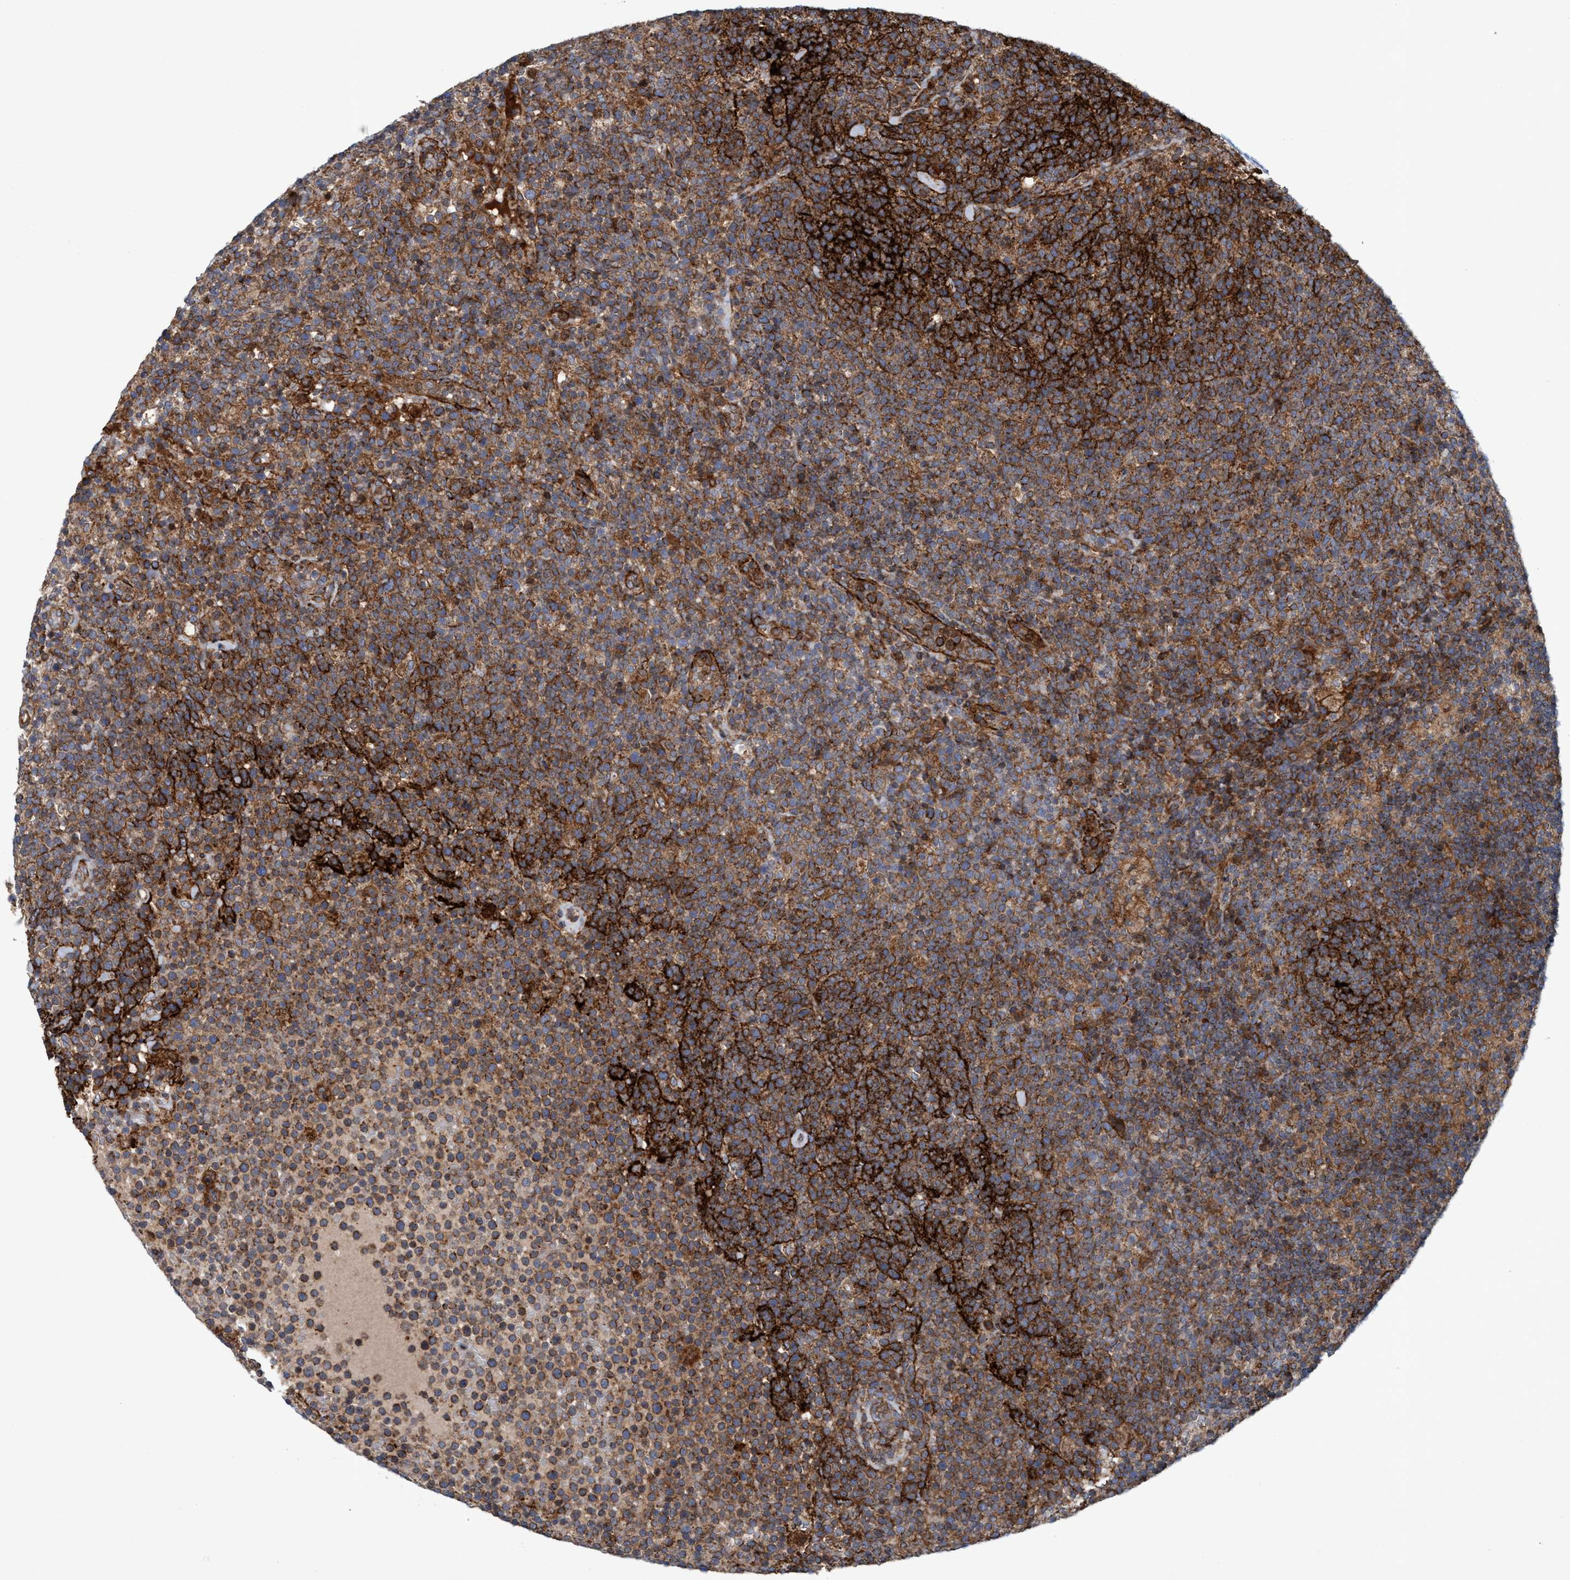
{"staining": {"intensity": "strong", "quantity": "25%-75%", "location": "cytoplasmic/membranous"}, "tissue": "lymphoma", "cell_type": "Tumor cells", "image_type": "cancer", "snomed": [{"axis": "morphology", "description": "Malignant lymphoma, non-Hodgkin's type, High grade"}, {"axis": "topography", "description": "Lymph node"}], "caption": "High-grade malignant lymphoma, non-Hodgkin's type tissue displays strong cytoplasmic/membranous positivity in approximately 25%-75% of tumor cells, visualized by immunohistochemistry.", "gene": "SLC16A3", "patient": {"sex": "male", "age": 61}}